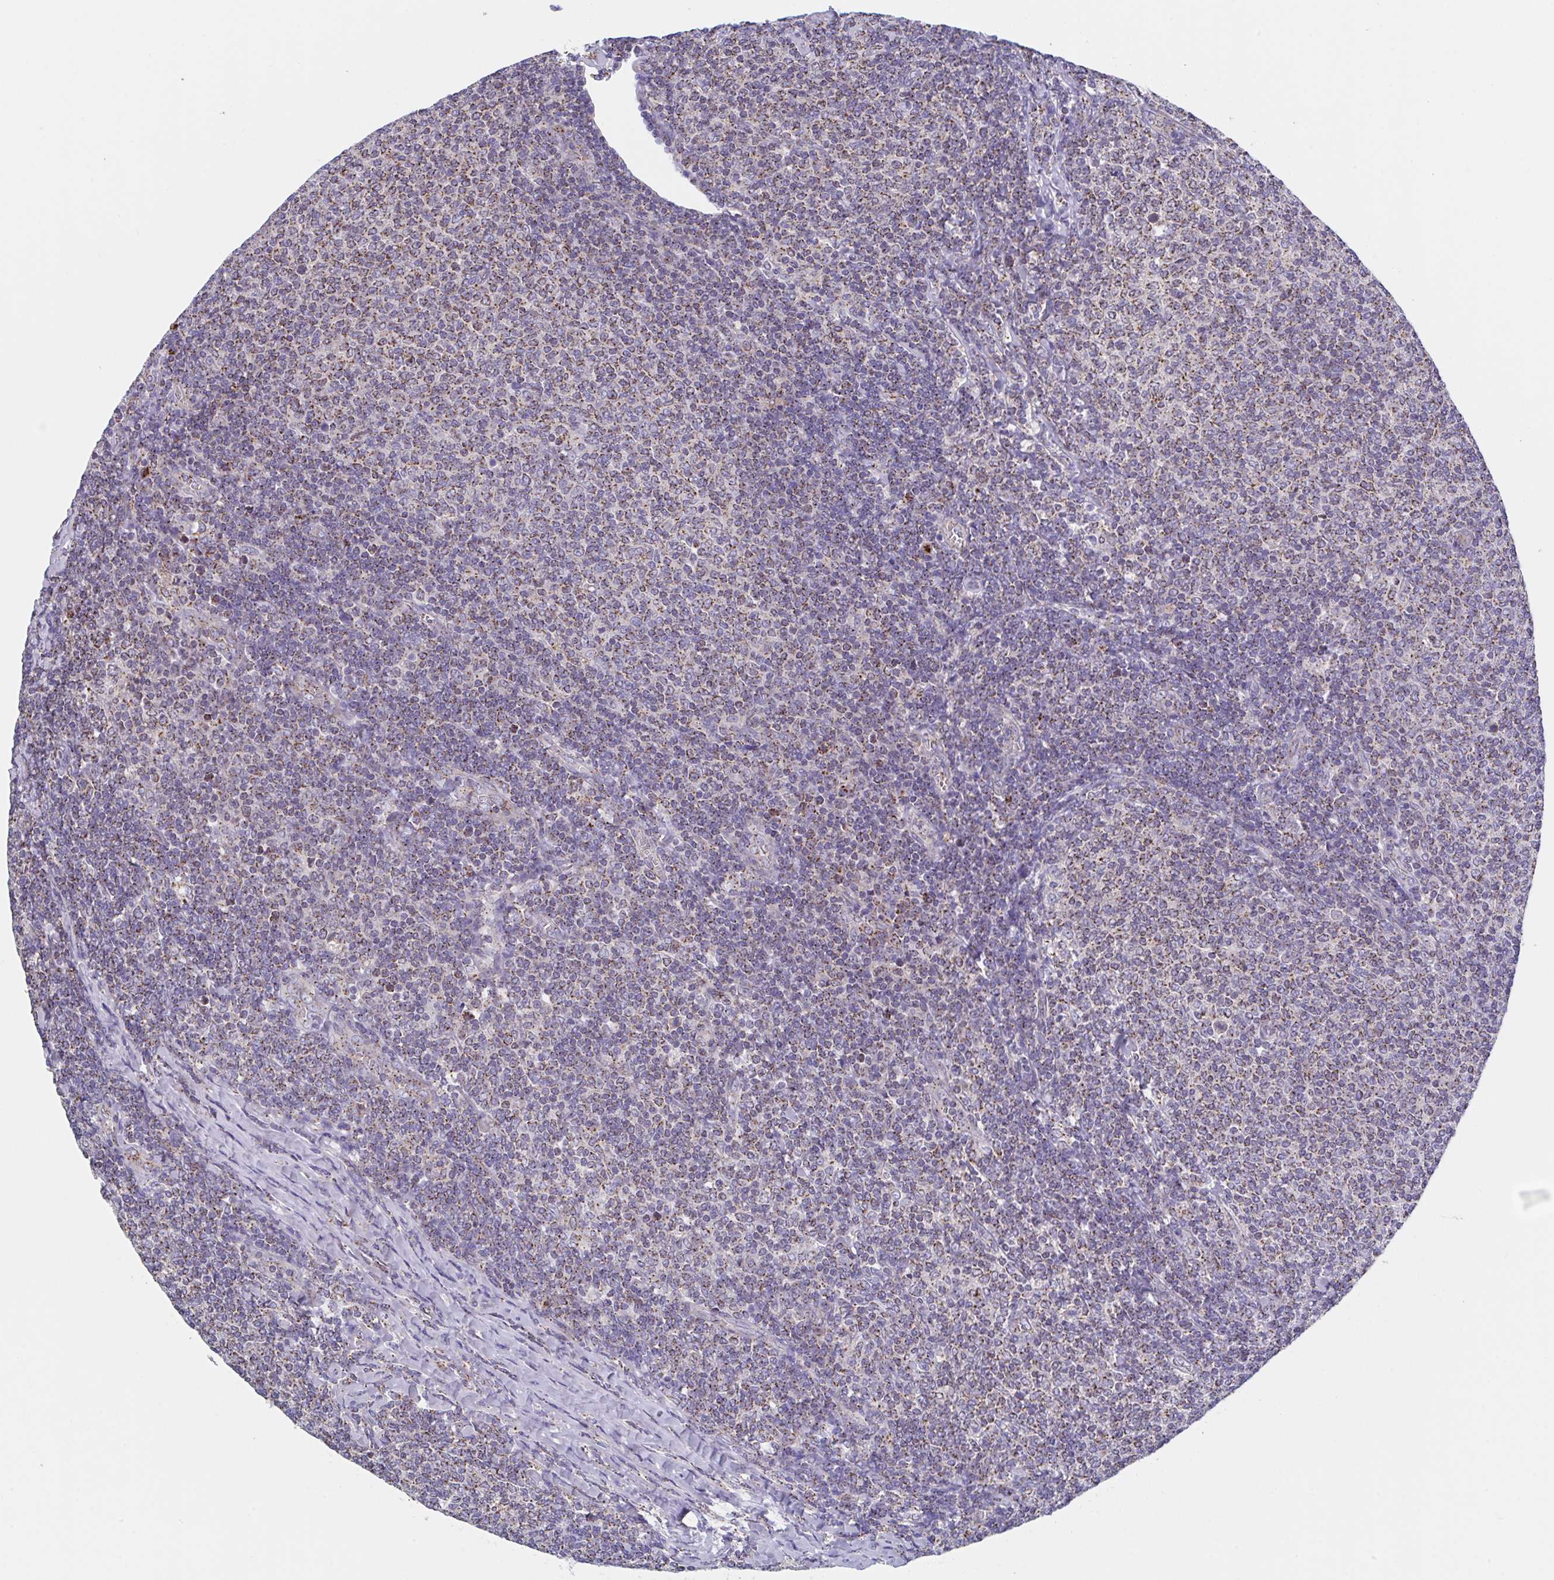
{"staining": {"intensity": "moderate", "quantity": ">75%", "location": "cytoplasmic/membranous"}, "tissue": "lymphoma", "cell_type": "Tumor cells", "image_type": "cancer", "snomed": [{"axis": "morphology", "description": "Malignant lymphoma, non-Hodgkin's type, Low grade"}, {"axis": "topography", "description": "Lymph node"}], "caption": "A high-resolution photomicrograph shows immunohistochemistry staining of malignant lymphoma, non-Hodgkin's type (low-grade), which demonstrates moderate cytoplasmic/membranous staining in about >75% of tumor cells.", "gene": "PROSER3", "patient": {"sex": "male", "age": 52}}